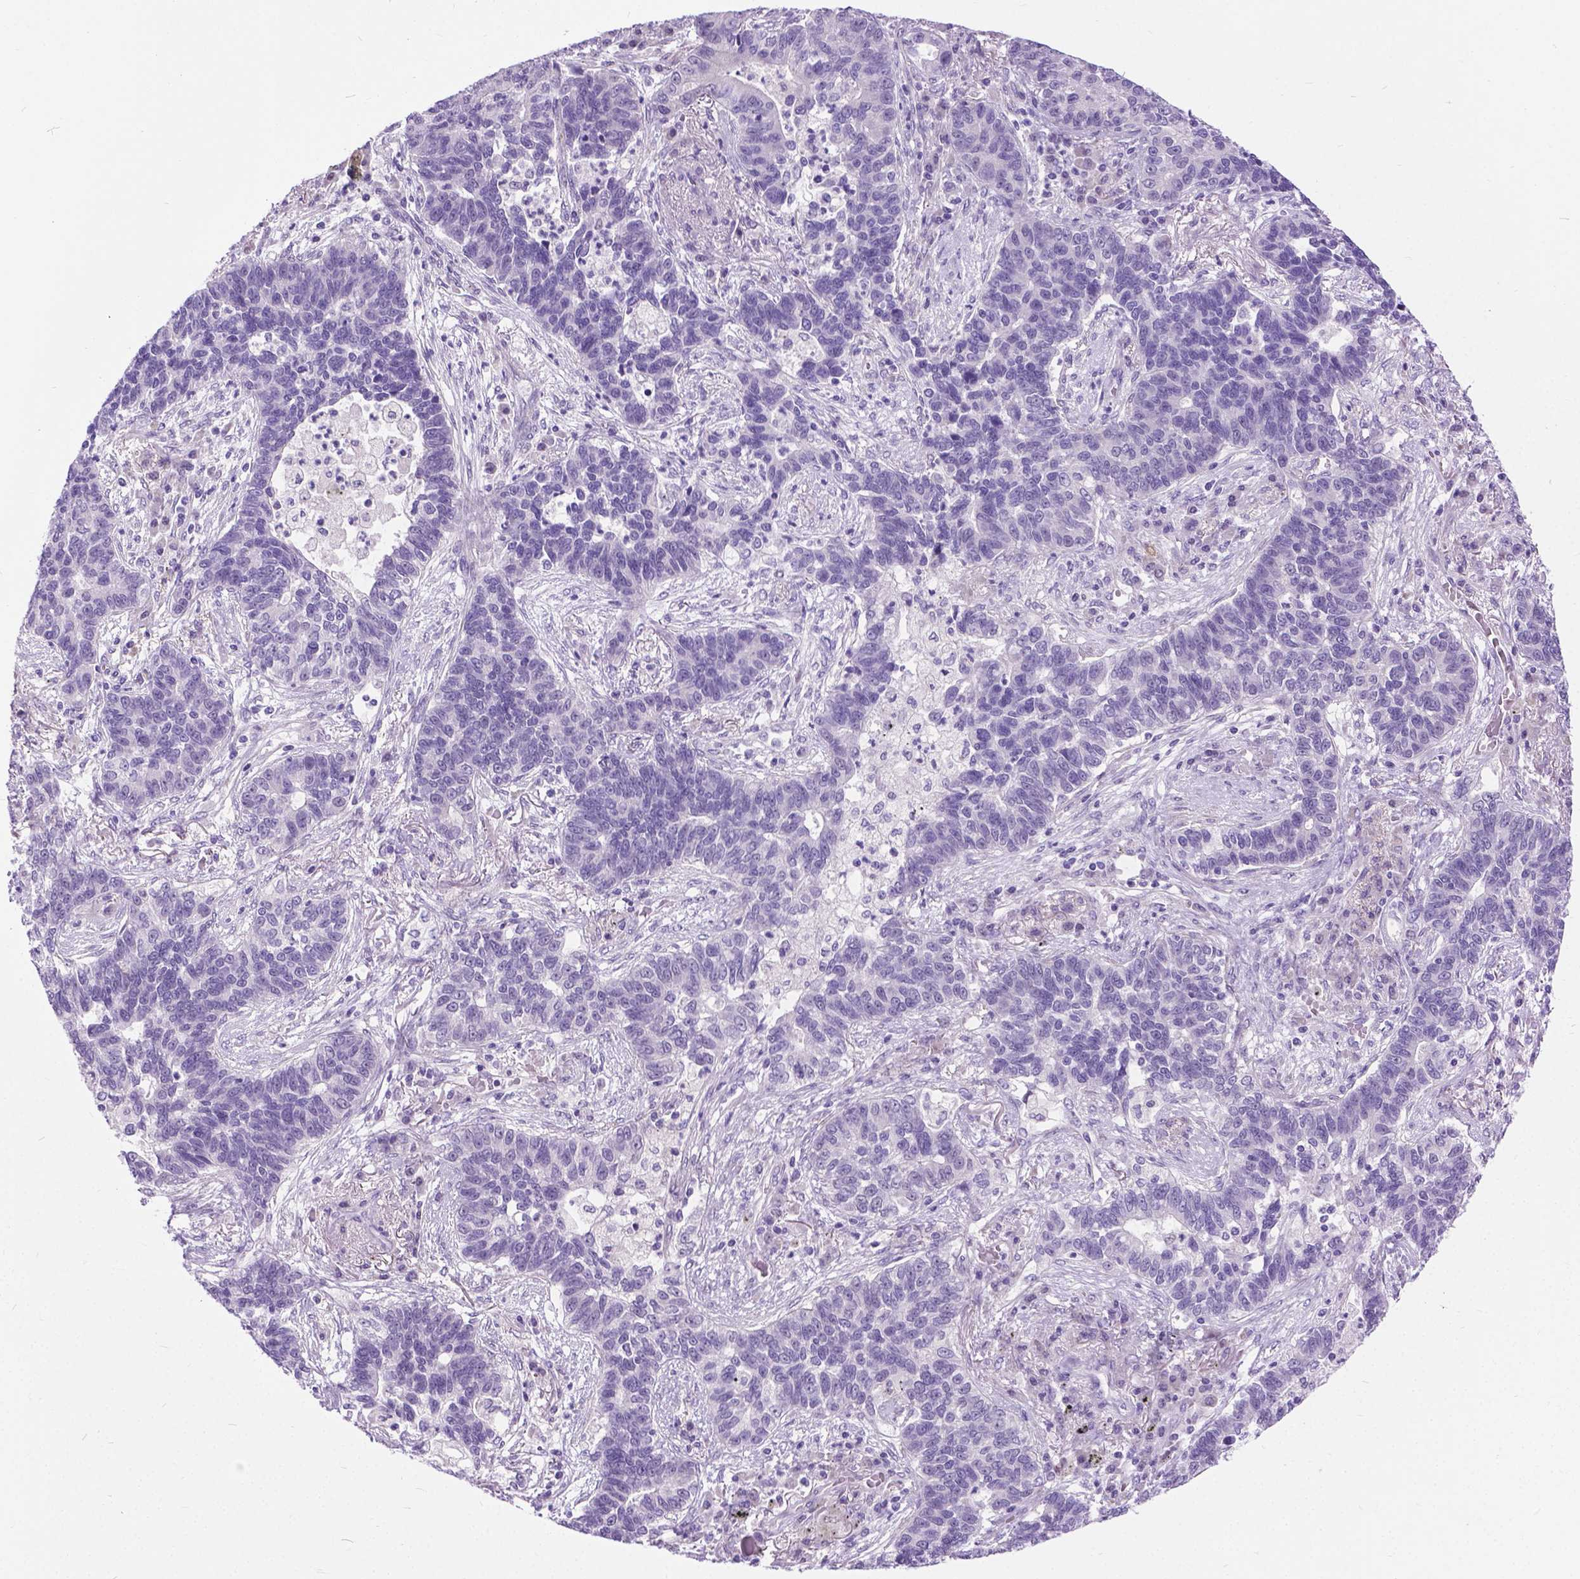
{"staining": {"intensity": "negative", "quantity": "none", "location": "none"}, "tissue": "lung cancer", "cell_type": "Tumor cells", "image_type": "cancer", "snomed": [{"axis": "morphology", "description": "Adenocarcinoma, NOS"}, {"axis": "topography", "description": "Lung"}], "caption": "Micrograph shows no significant protein positivity in tumor cells of lung adenocarcinoma. Nuclei are stained in blue.", "gene": "APCDD1L", "patient": {"sex": "female", "age": 57}}